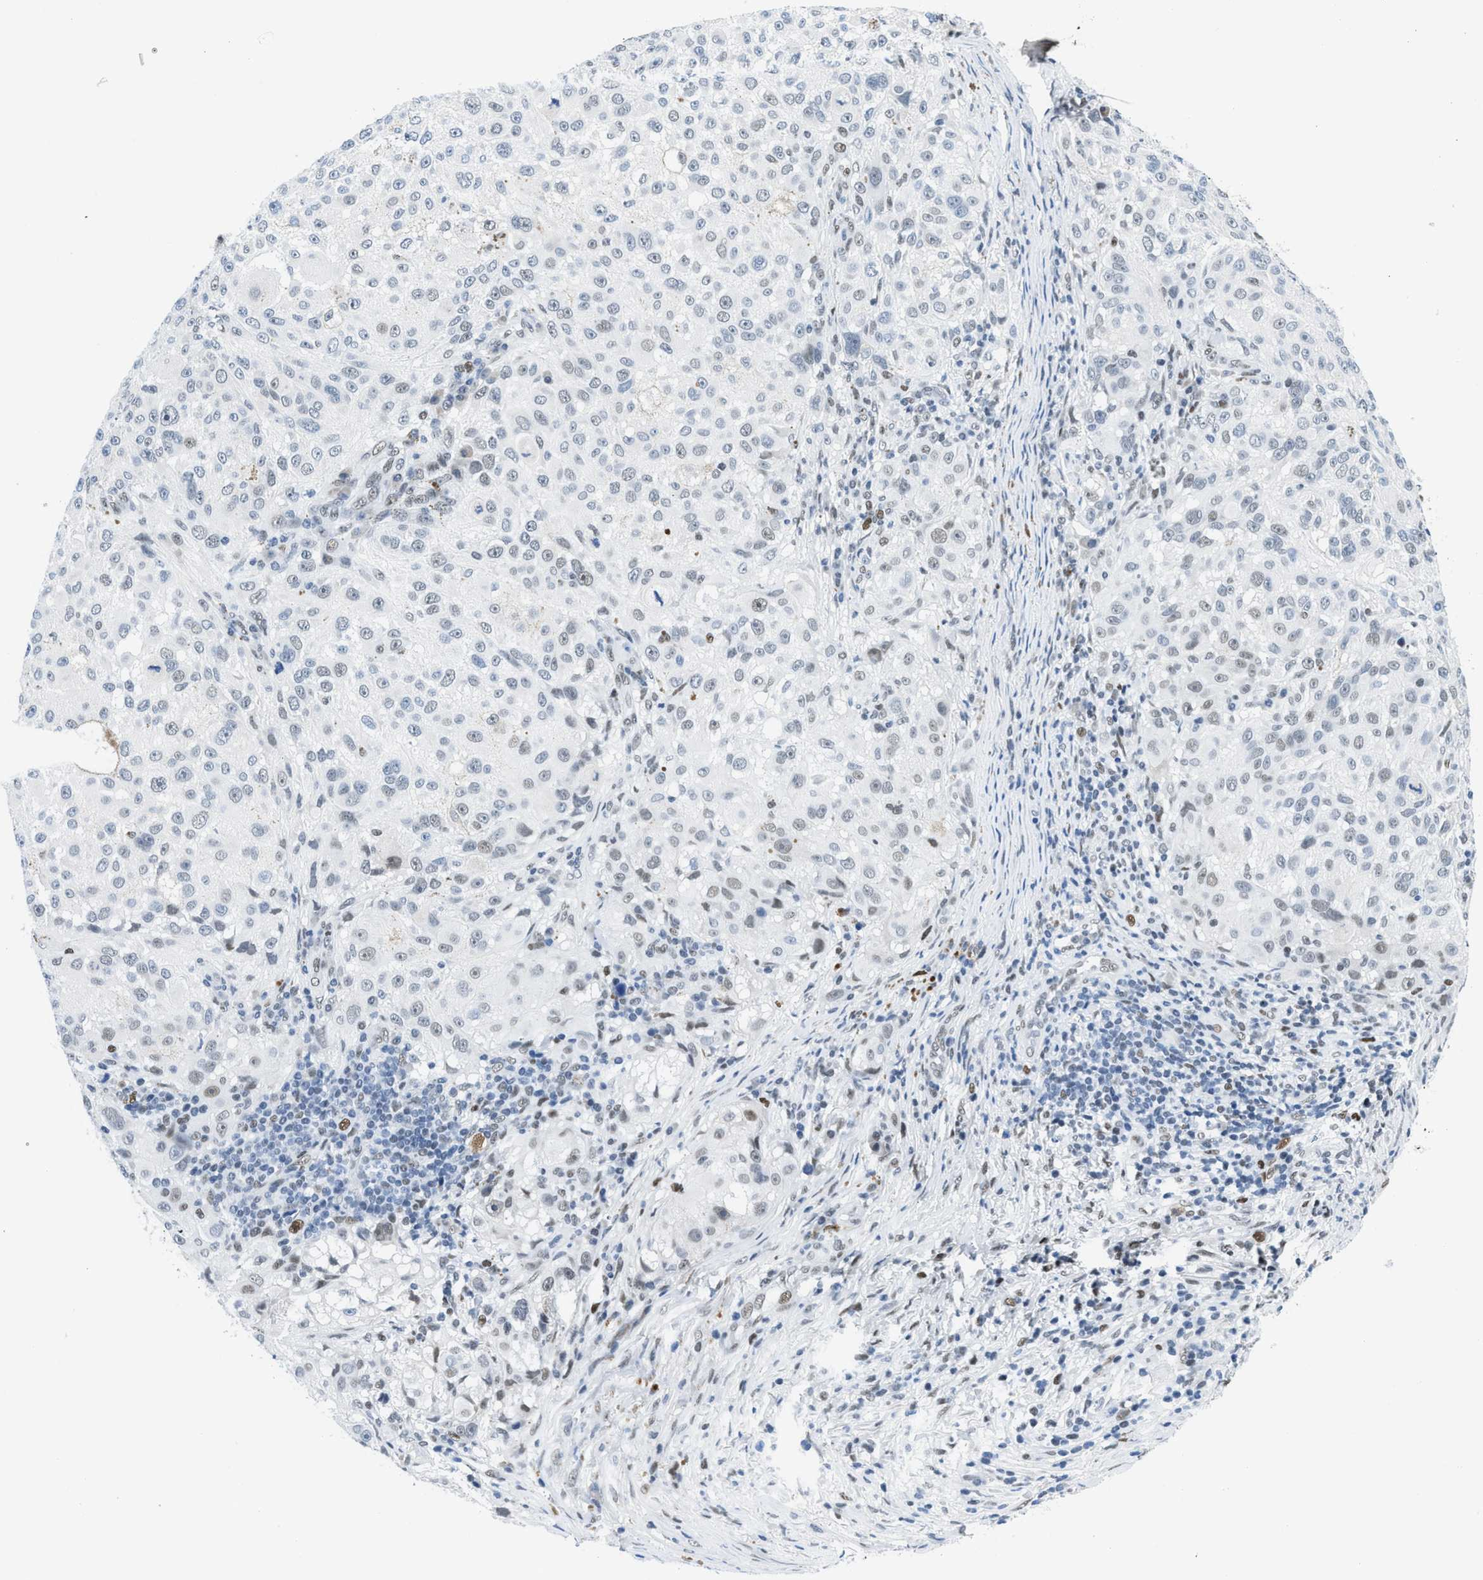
{"staining": {"intensity": "negative", "quantity": "none", "location": "none"}, "tissue": "melanoma", "cell_type": "Tumor cells", "image_type": "cancer", "snomed": [{"axis": "morphology", "description": "Necrosis, NOS"}, {"axis": "morphology", "description": "Malignant melanoma, NOS"}, {"axis": "topography", "description": "Skin"}], "caption": "Immunohistochemistry (IHC) micrograph of neoplastic tissue: malignant melanoma stained with DAB demonstrates no significant protein expression in tumor cells.", "gene": "SMARCAD1", "patient": {"sex": "female", "age": 87}}